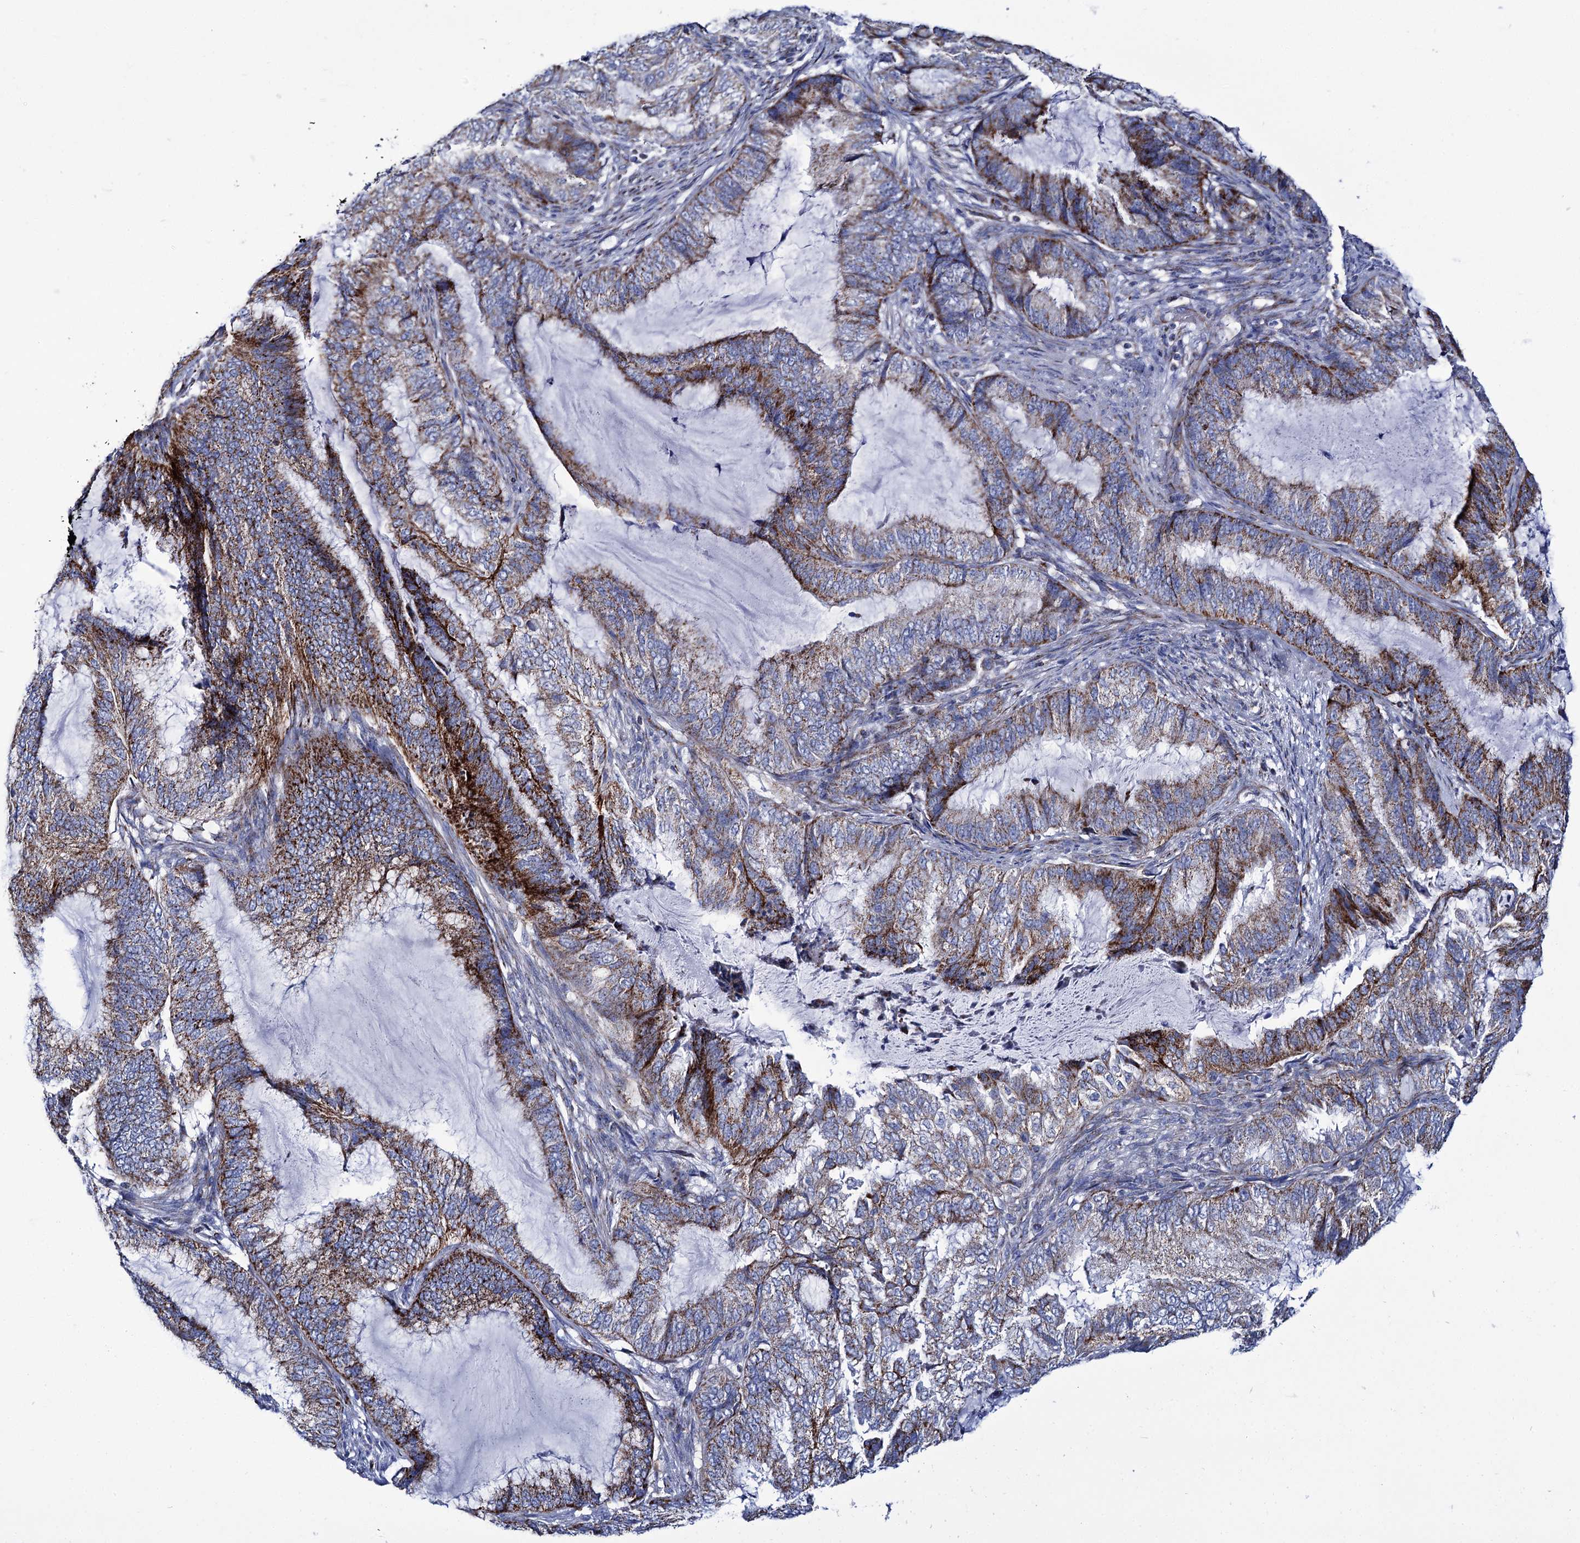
{"staining": {"intensity": "strong", "quantity": "25%-75%", "location": "cytoplasmic/membranous"}, "tissue": "endometrial cancer", "cell_type": "Tumor cells", "image_type": "cancer", "snomed": [{"axis": "morphology", "description": "Adenocarcinoma, NOS"}, {"axis": "topography", "description": "Endometrium"}], "caption": "Immunohistochemical staining of human endometrial adenocarcinoma displays high levels of strong cytoplasmic/membranous protein staining in approximately 25%-75% of tumor cells.", "gene": "UBASH3B", "patient": {"sex": "female", "age": 51}}